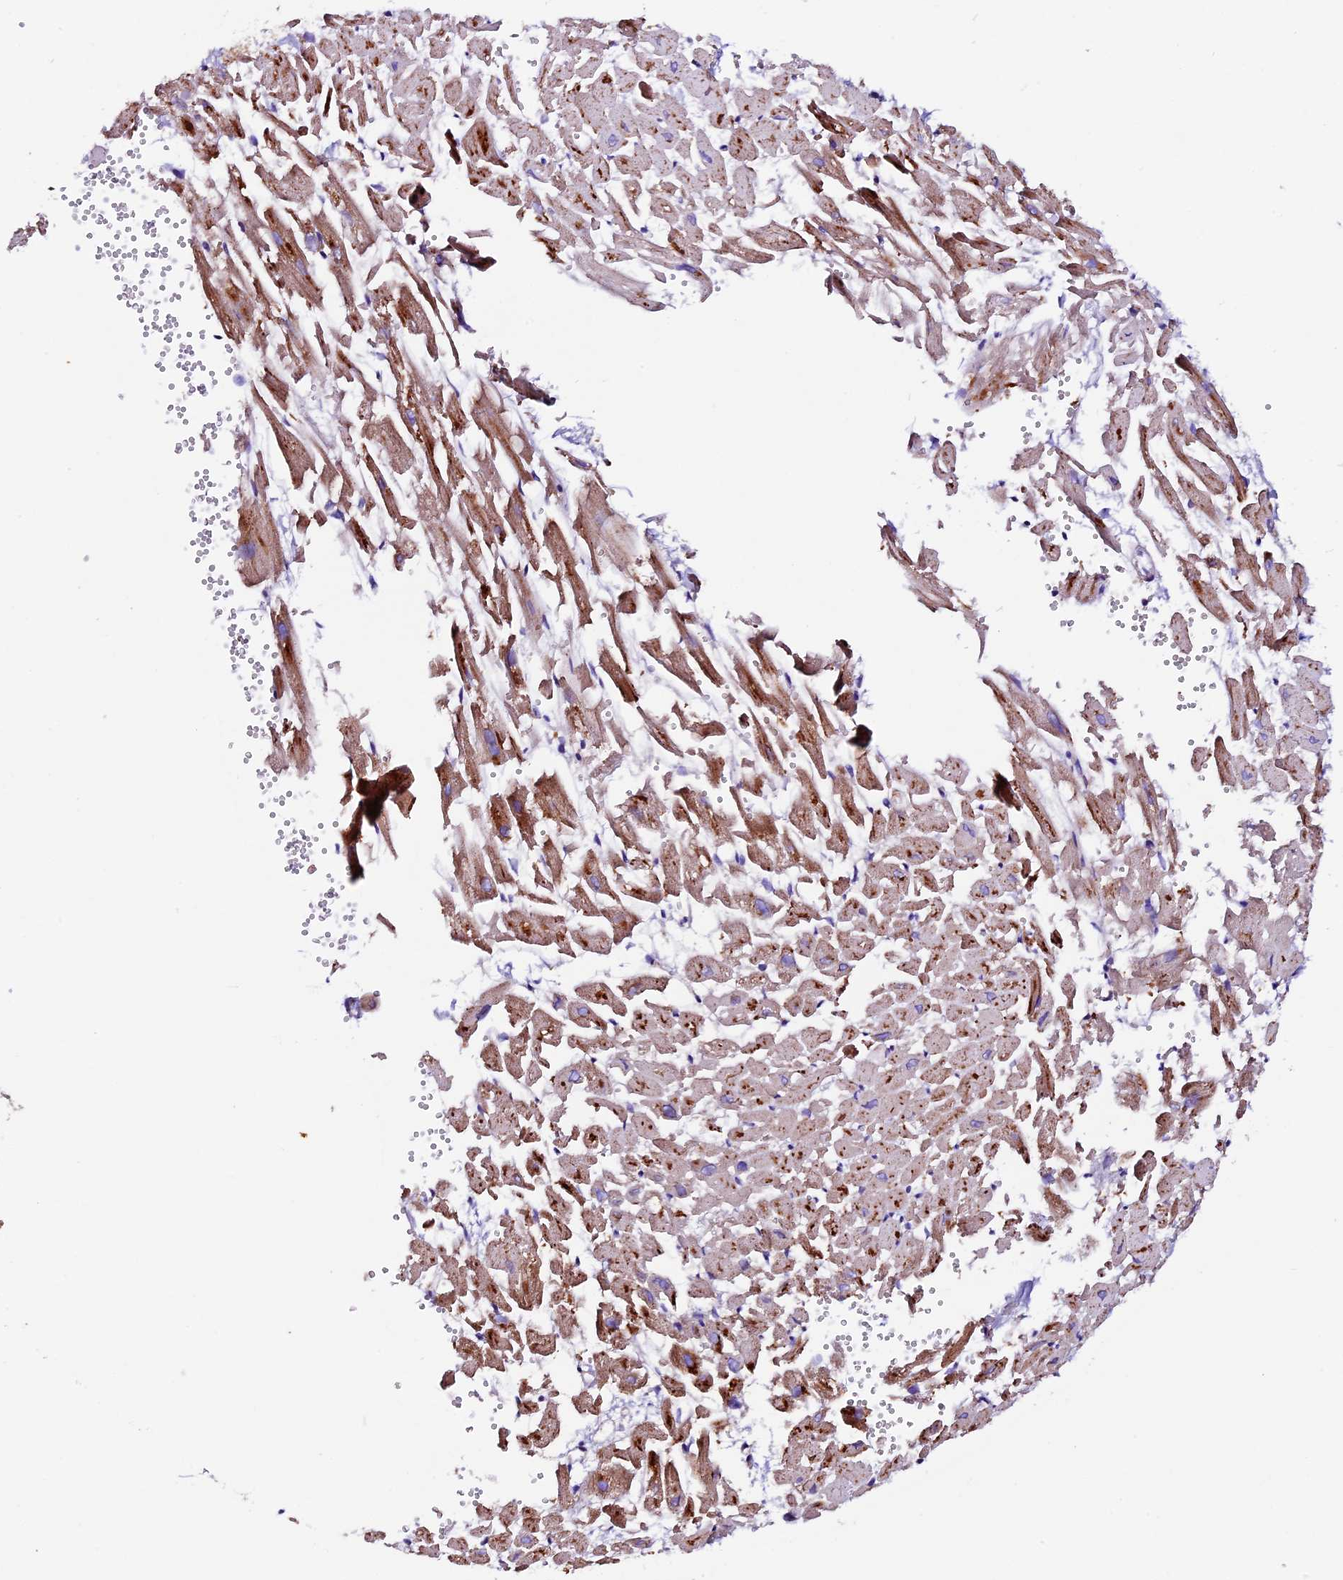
{"staining": {"intensity": "moderate", "quantity": ">75%", "location": "cytoplasmic/membranous"}, "tissue": "heart muscle", "cell_type": "Cardiomyocytes", "image_type": "normal", "snomed": [{"axis": "morphology", "description": "Normal tissue, NOS"}, {"axis": "topography", "description": "Heart"}], "caption": "Immunohistochemistry image of normal heart muscle: human heart muscle stained using immunohistochemistry demonstrates medium levels of moderate protein expression localized specifically in the cytoplasmic/membranous of cardiomyocytes, appearing as a cytoplasmic/membranous brown color.", "gene": "DDX28", "patient": {"sex": "female", "age": 64}}